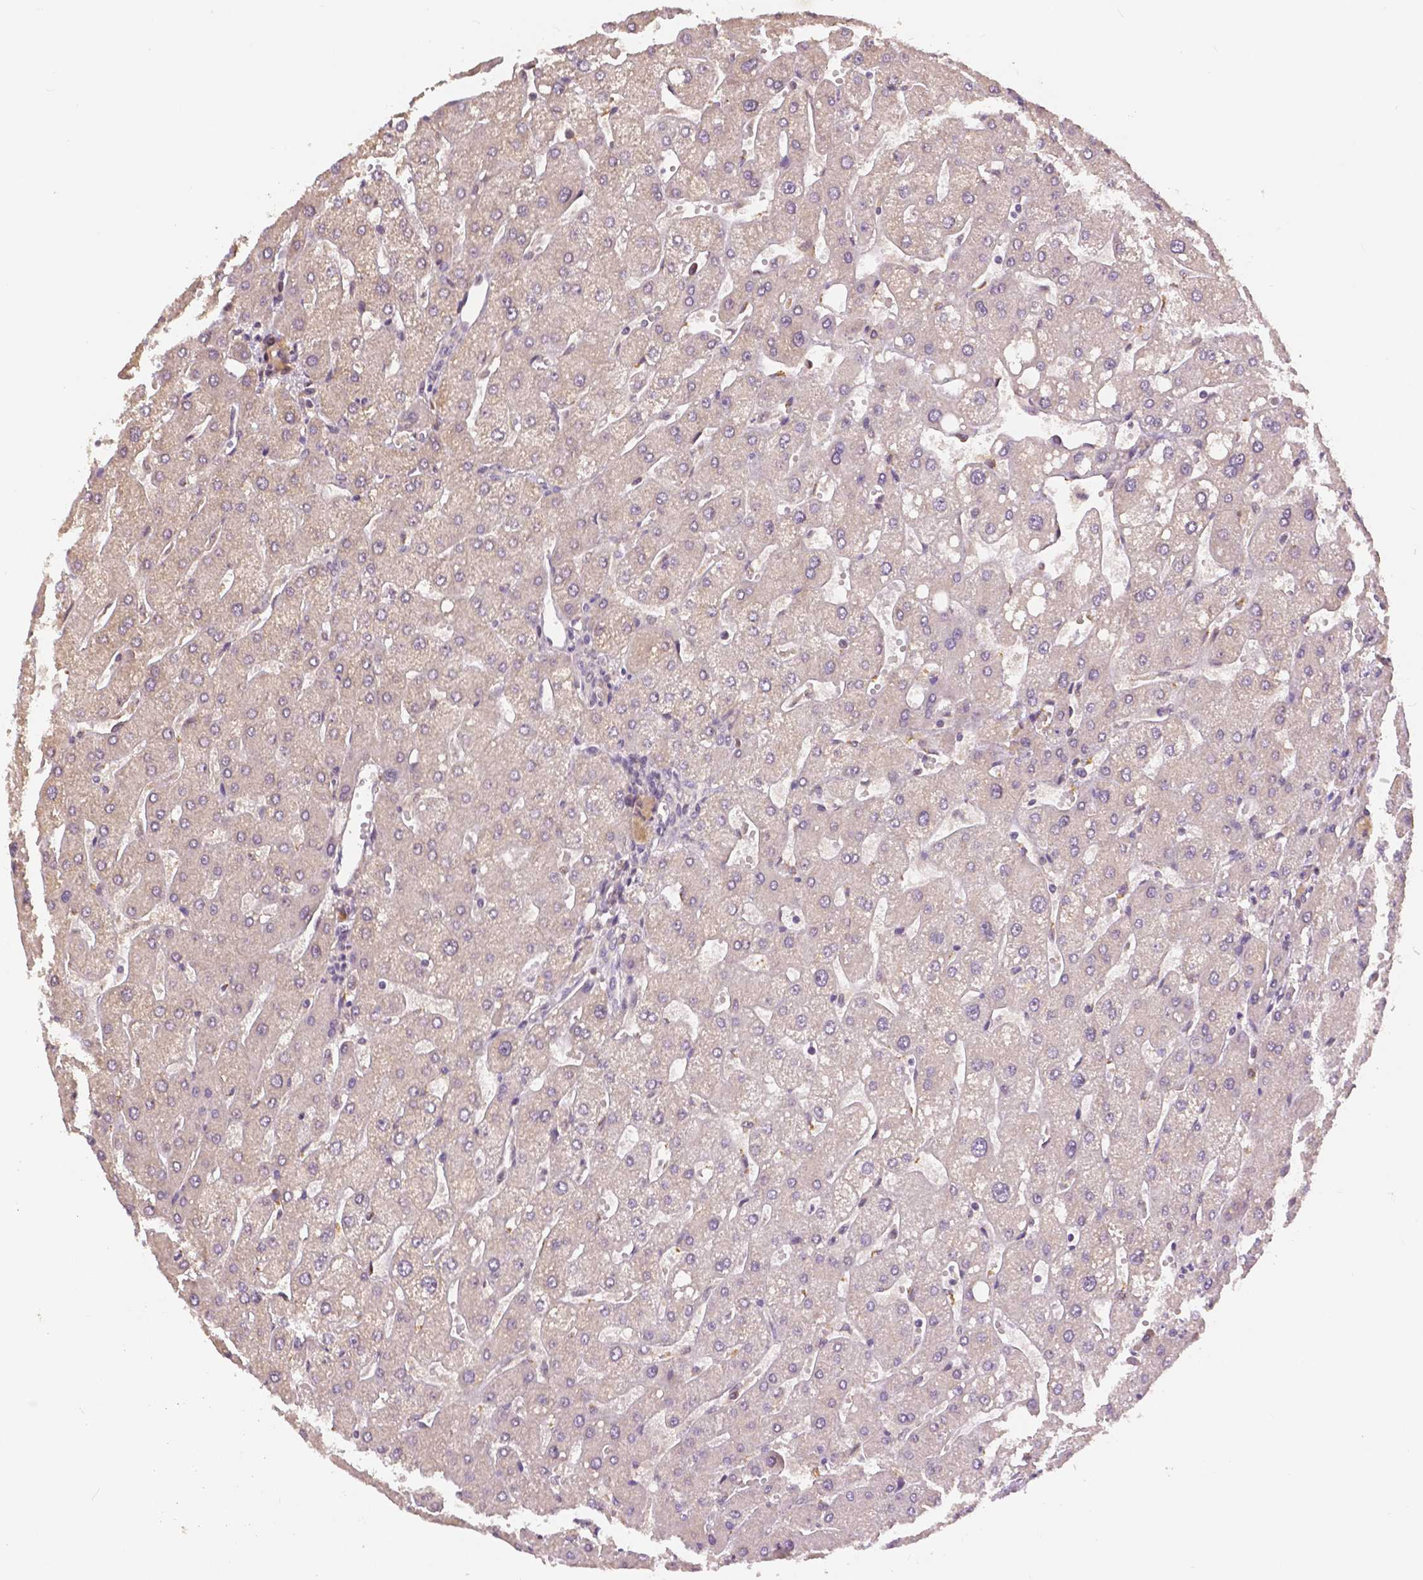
{"staining": {"intensity": "negative", "quantity": "none", "location": "none"}, "tissue": "liver", "cell_type": "Cholangiocytes", "image_type": "normal", "snomed": [{"axis": "morphology", "description": "Normal tissue, NOS"}, {"axis": "topography", "description": "Liver"}], "caption": "The histopathology image demonstrates no significant expression in cholangiocytes of liver. (Immunohistochemistry (ihc), brightfield microscopy, high magnification).", "gene": "MAP1LC3B", "patient": {"sex": "male", "age": 67}}